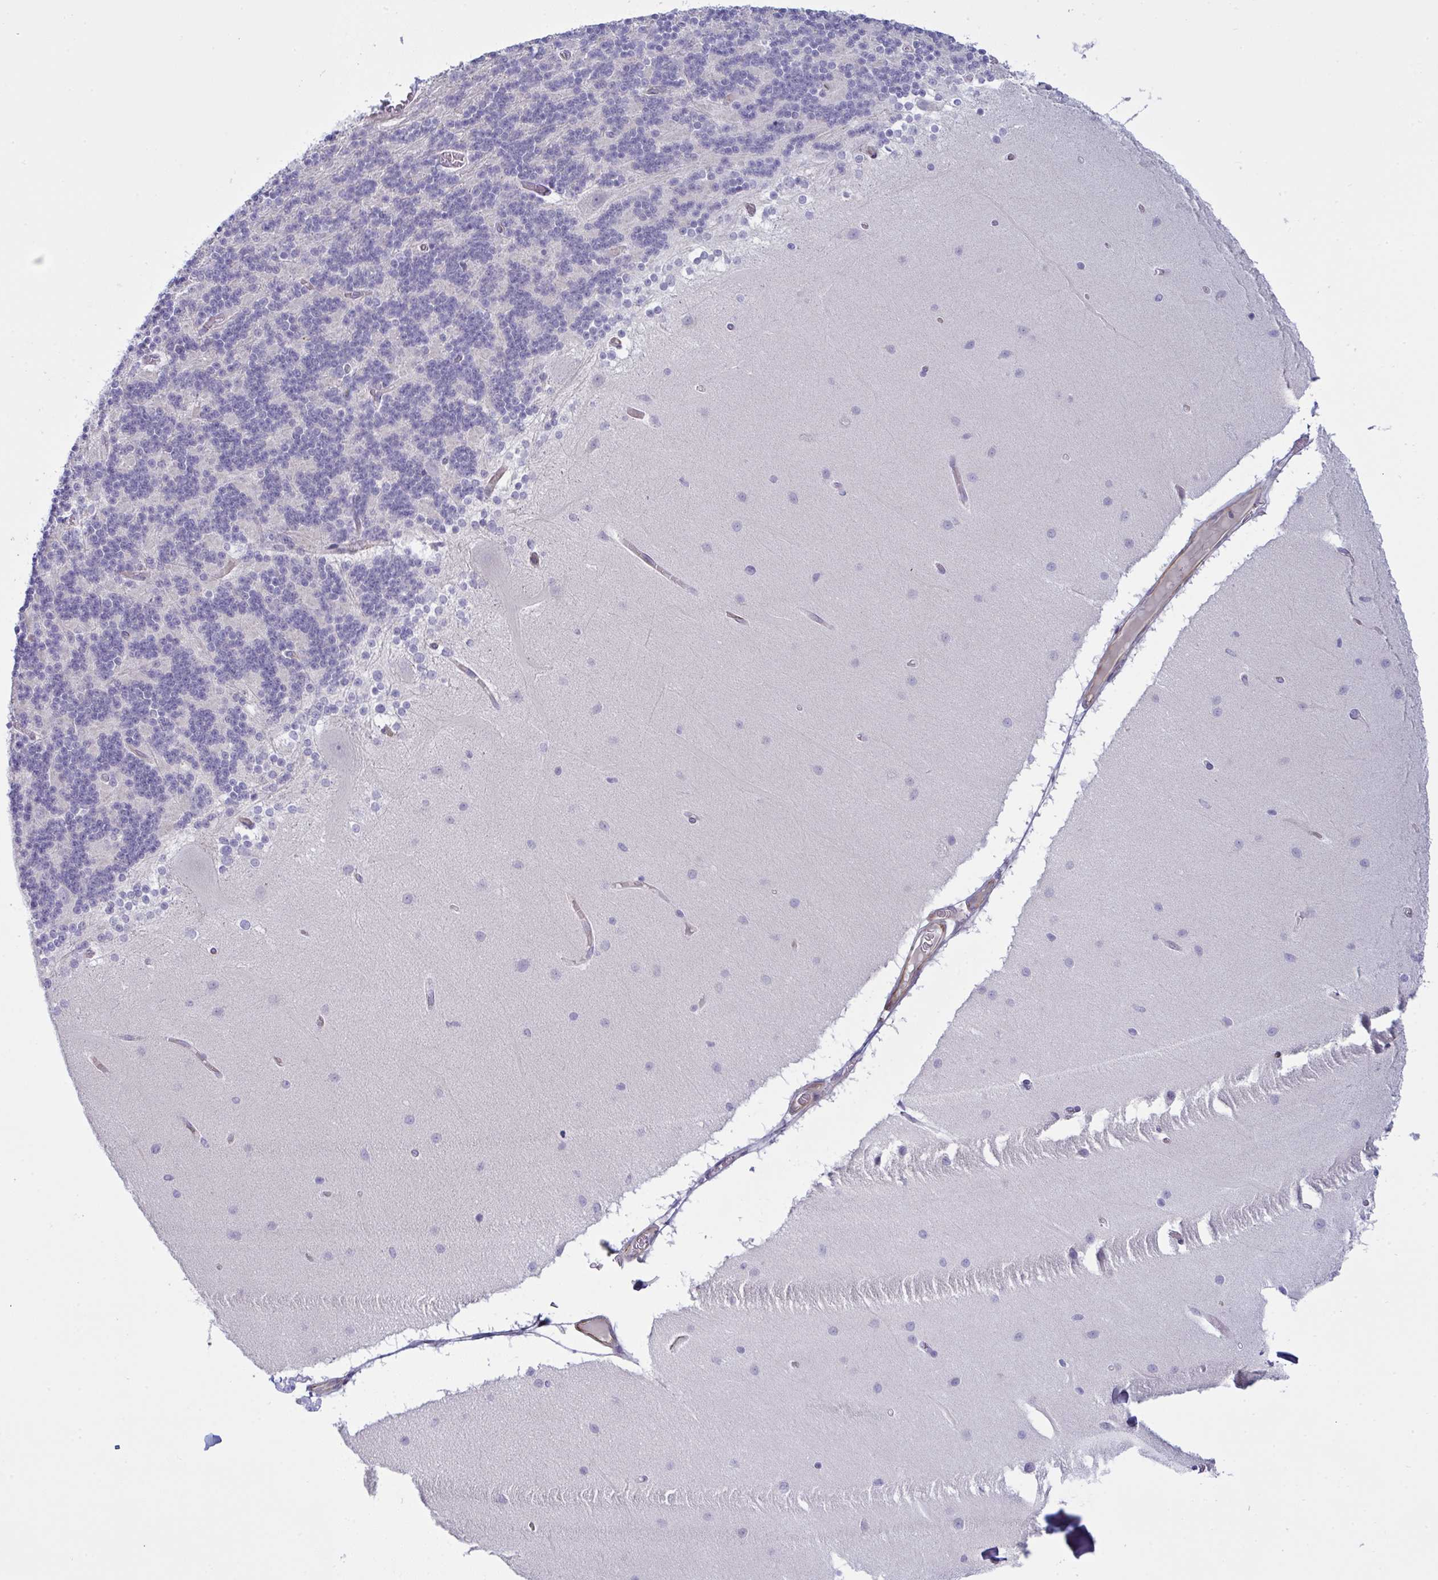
{"staining": {"intensity": "negative", "quantity": "none", "location": "none"}, "tissue": "cerebellum", "cell_type": "Cells in granular layer", "image_type": "normal", "snomed": [{"axis": "morphology", "description": "Normal tissue, NOS"}, {"axis": "topography", "description": "Cerebellum"}], "caption": "This is an immunohistochemistry photomicrograph of normal human cerebellum. There is no expression in cells in granular layer.", "gene": "DCBLD1", "patient": {"sex": "female", "age": 54}}